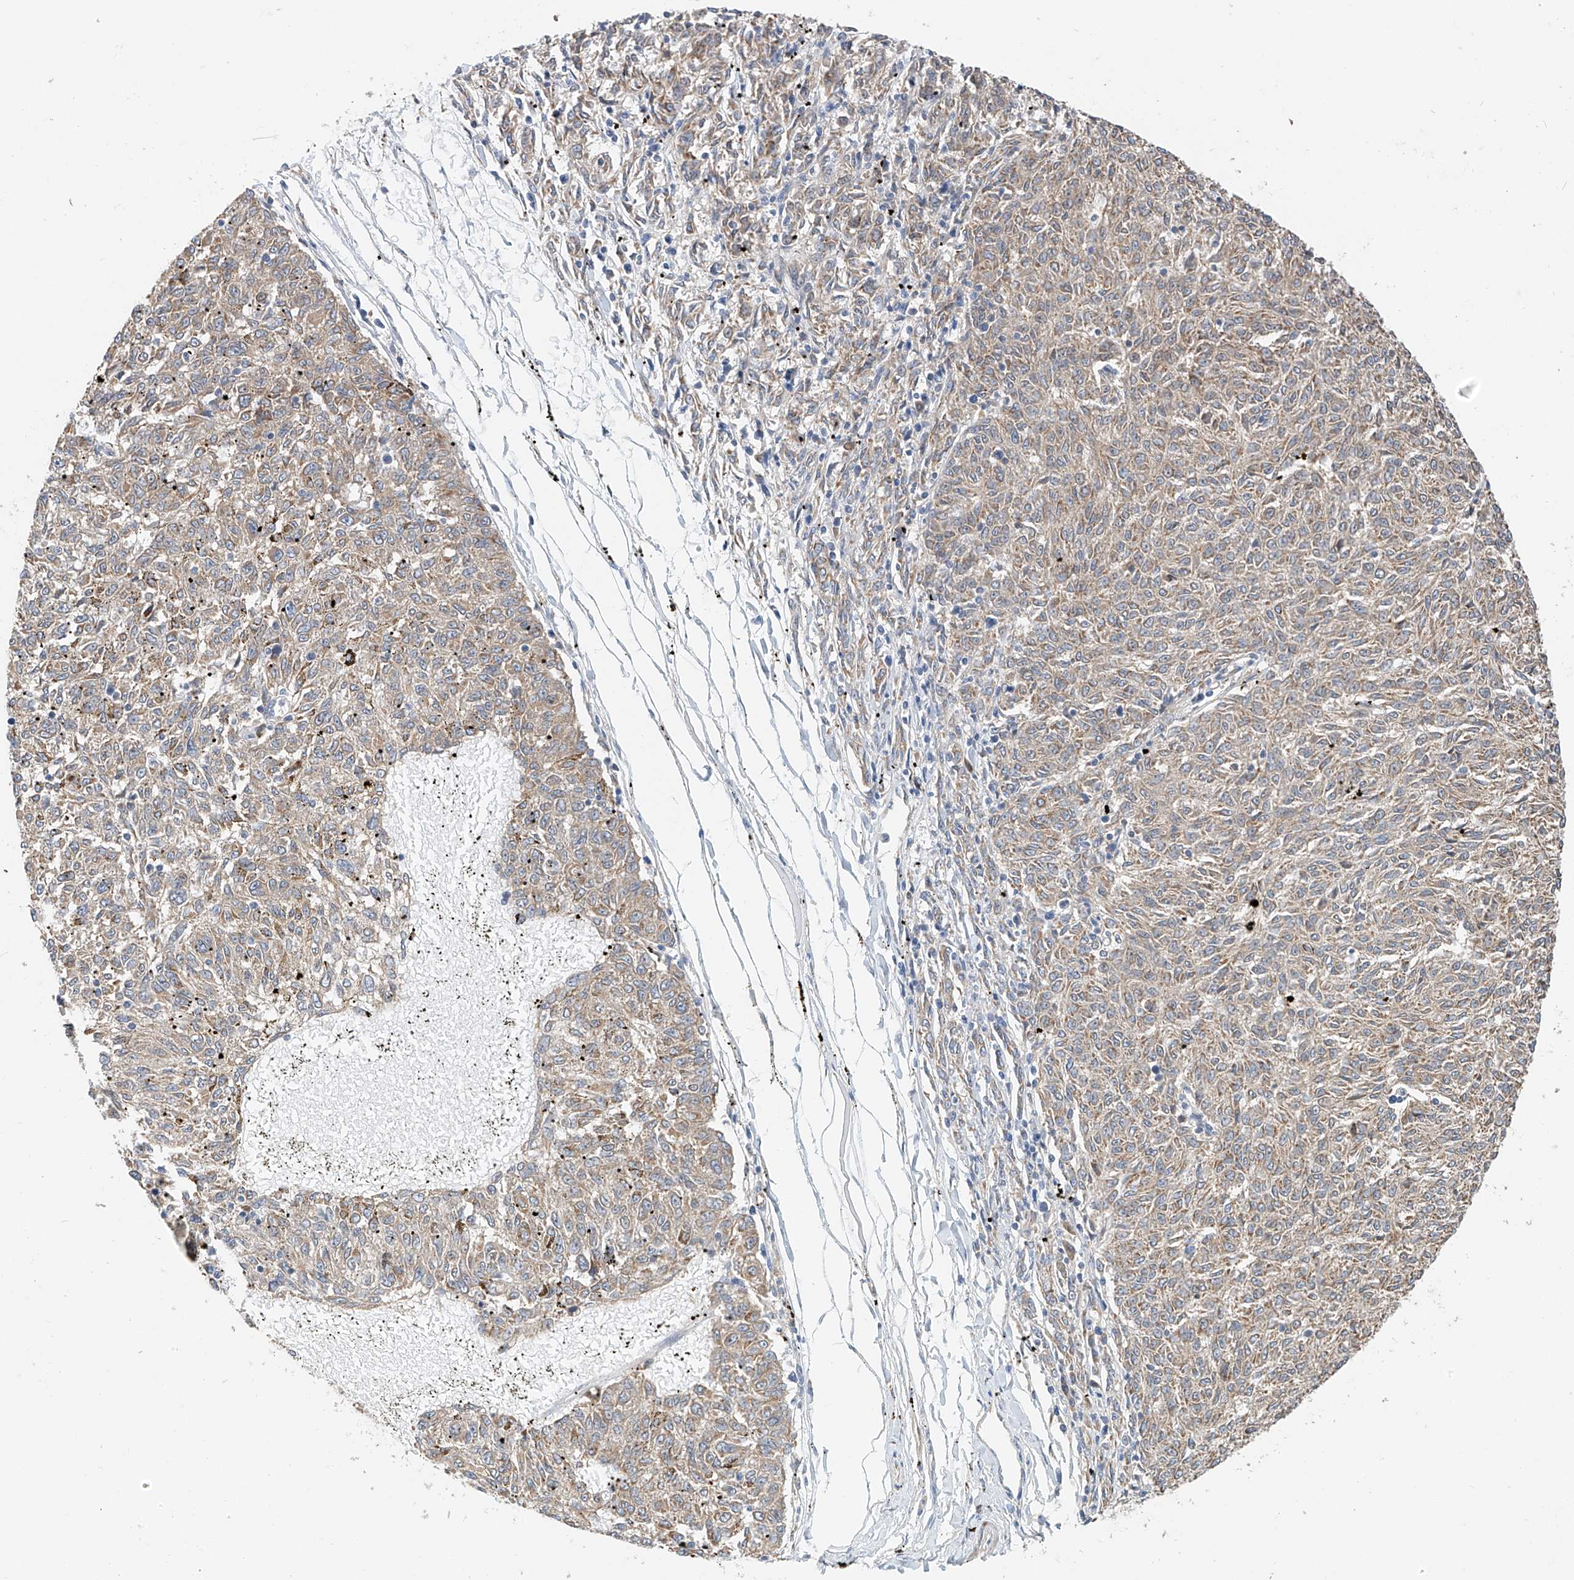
{"staining": {"intensity": "weak", "quantity": "25%-75%", "location": "cytoplasmic/membranous"}, "tissue": "melanoma", "cell_type": "Tumor cells", "image_type": "cancer", "snomed": [{"axis": "morphology", "description": "Malignant melanoma, NOS"}, {"axis": "topography", "description": "Skin"}], "caption": "Protein positivity by immunohistochemistry (IHC) shows weak cytoplasmic/membranous positivity in approximately 25%-75% of tumor cells in malignant melanoma.", "gene": "PPA2", "patient": {"sex": "female", "age": 72}}